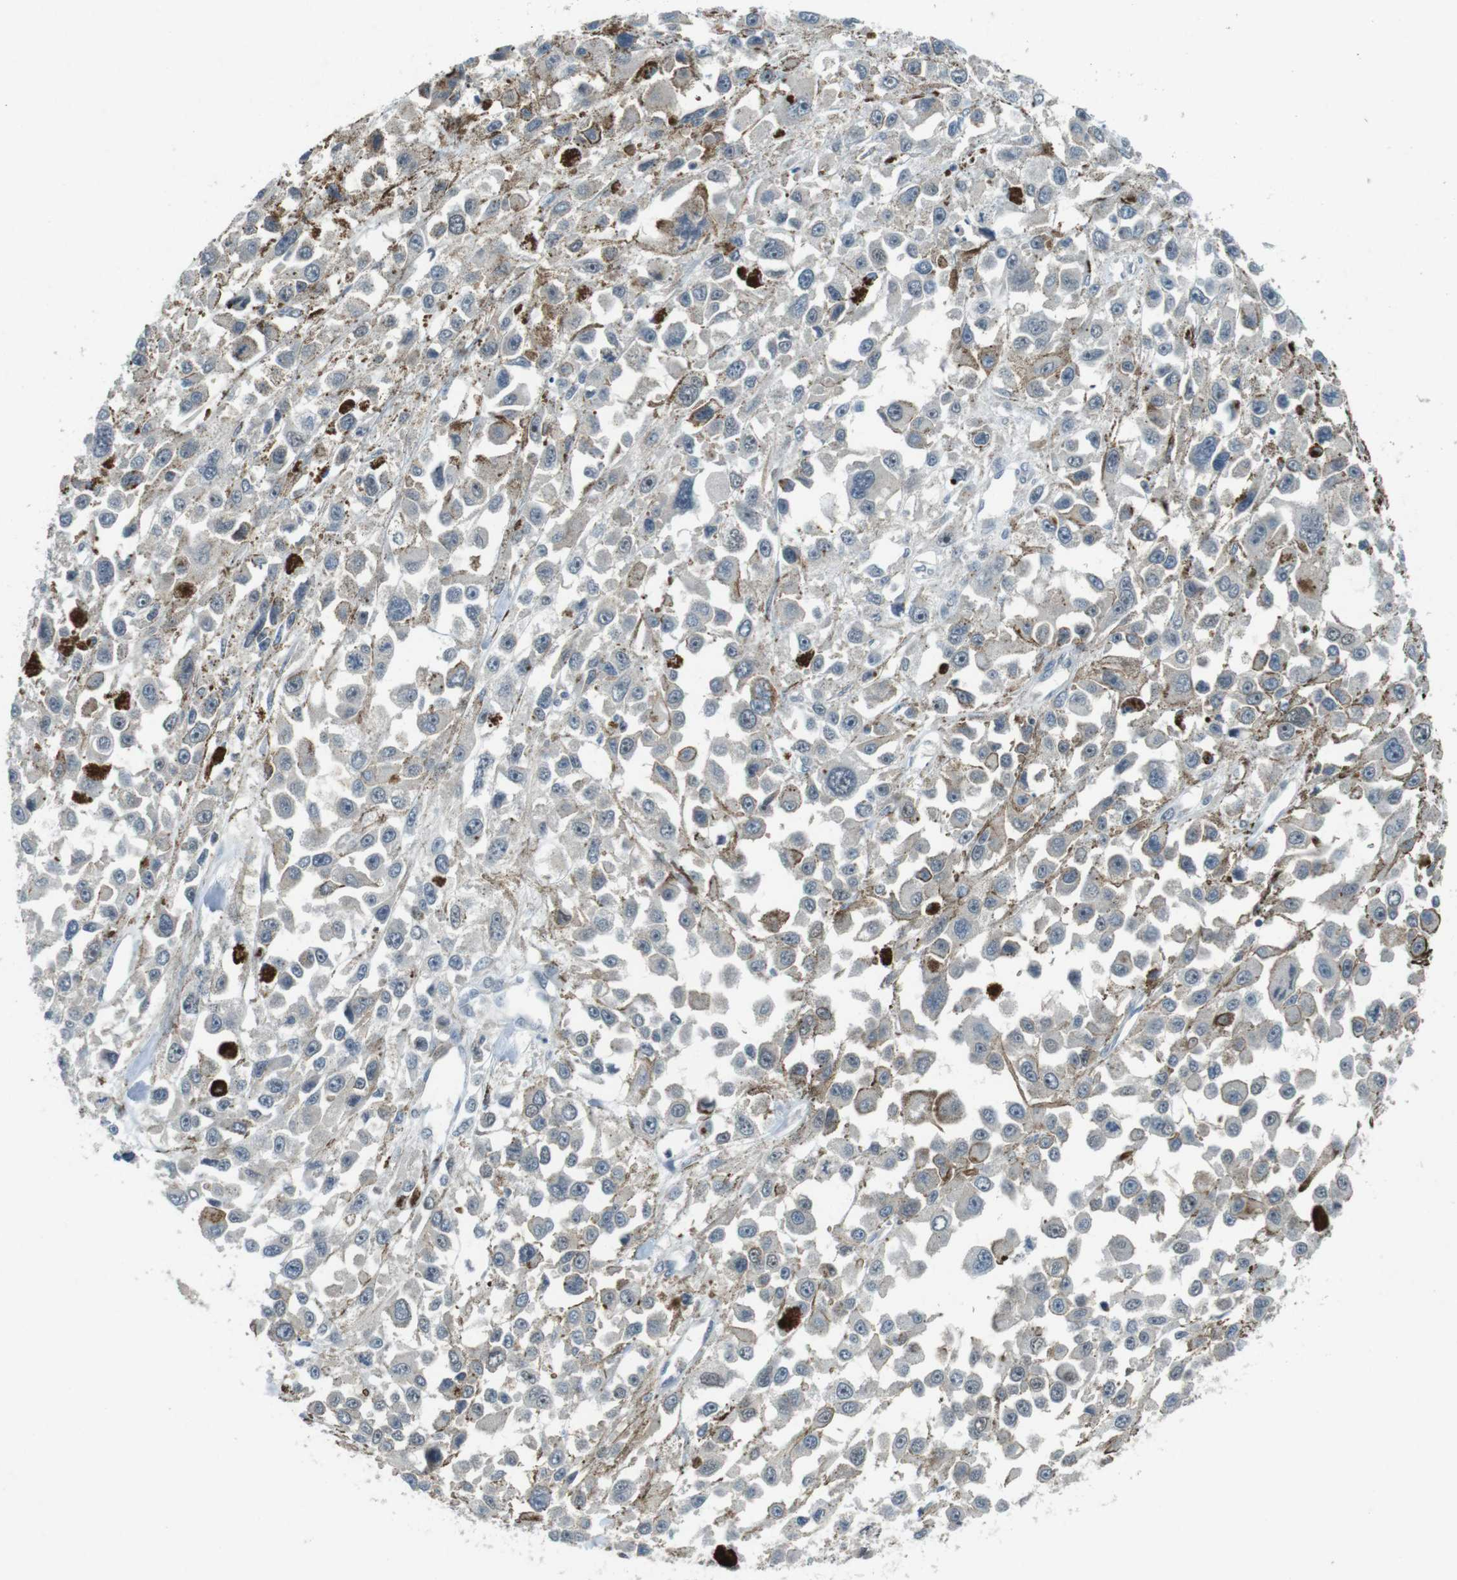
{"staining": {"intensity": "negative", "quantity": "none", "location": "none"}, "tissue": "melanoma", "cell_type": "Tumor cells", "image_type": "cancer", "snomed": [{"axis": "morphology", "description": "Malignant melanoma, Metastatic site"}, {"axis": "topography", "description": "Lymph node"}], "caption": "Photomicrograph shows no protein expression in tumor cells of malignant melanoma (metastatic site) tissue.", "gene": "MAPKAPK5", "patient": {"sex": "male", "age": 59}}